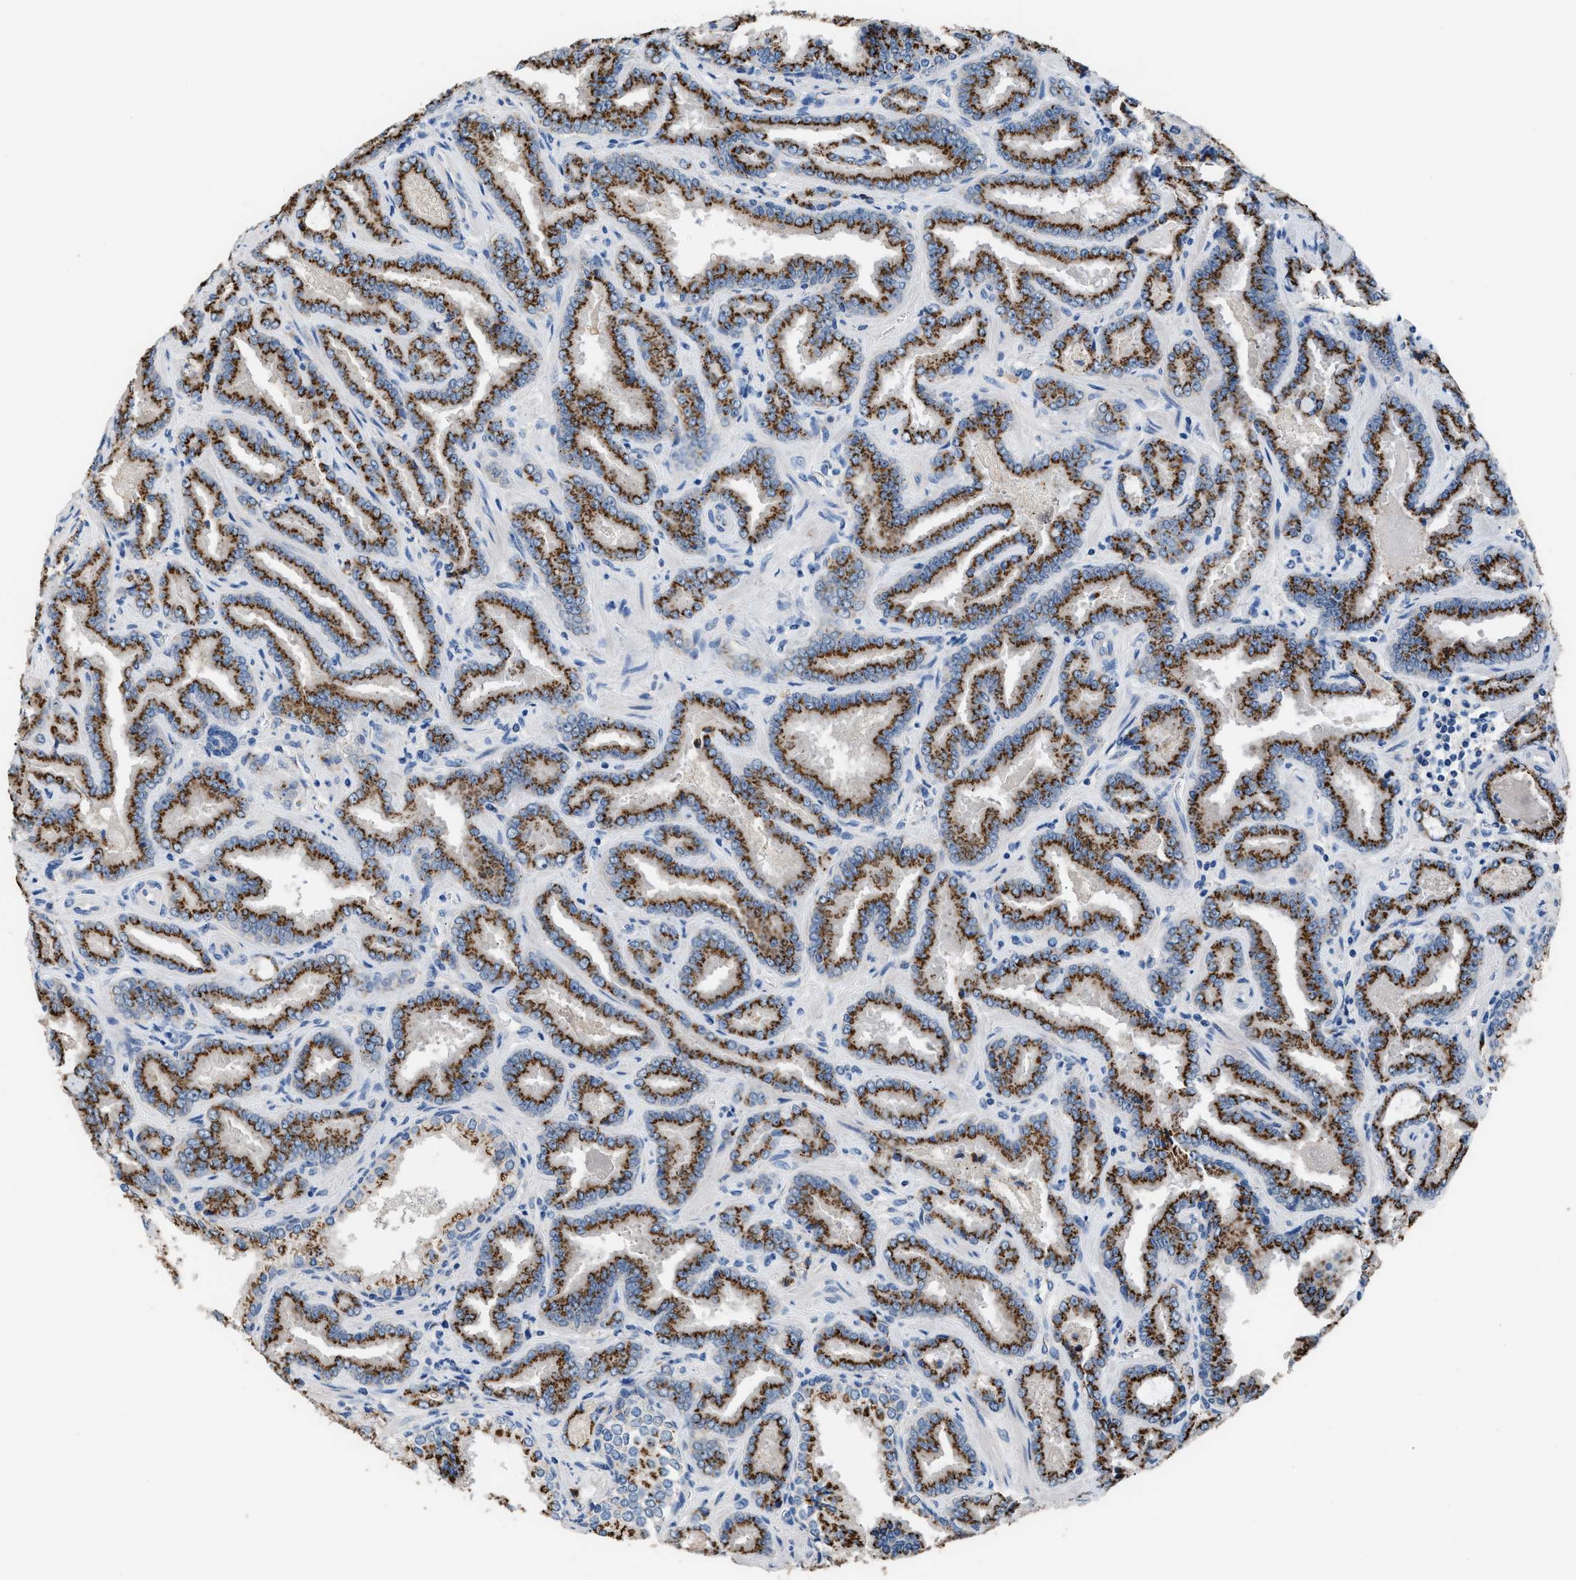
{"staining": {"intensity": "strong", "quantity": ">75%", "location": "cytoplasmic/membranous"}, "tissue": "prostate cancer", "cell_type": "Tumor cells", "image_type": "cancer", "snomed": [{"axis": "morphology", "description": "Adenocarcinoma, Low grade"}, {"axis": "topography", "description": "Prostate"}], "caption": "This is an image of IHC staining of prostate low-grade adenocarcinoma, which shows strong staining in the cytoplasmic/membranous of tumor cells.", "gene": "GOLM1", "patient": {"sex": "male", "age": 60}}